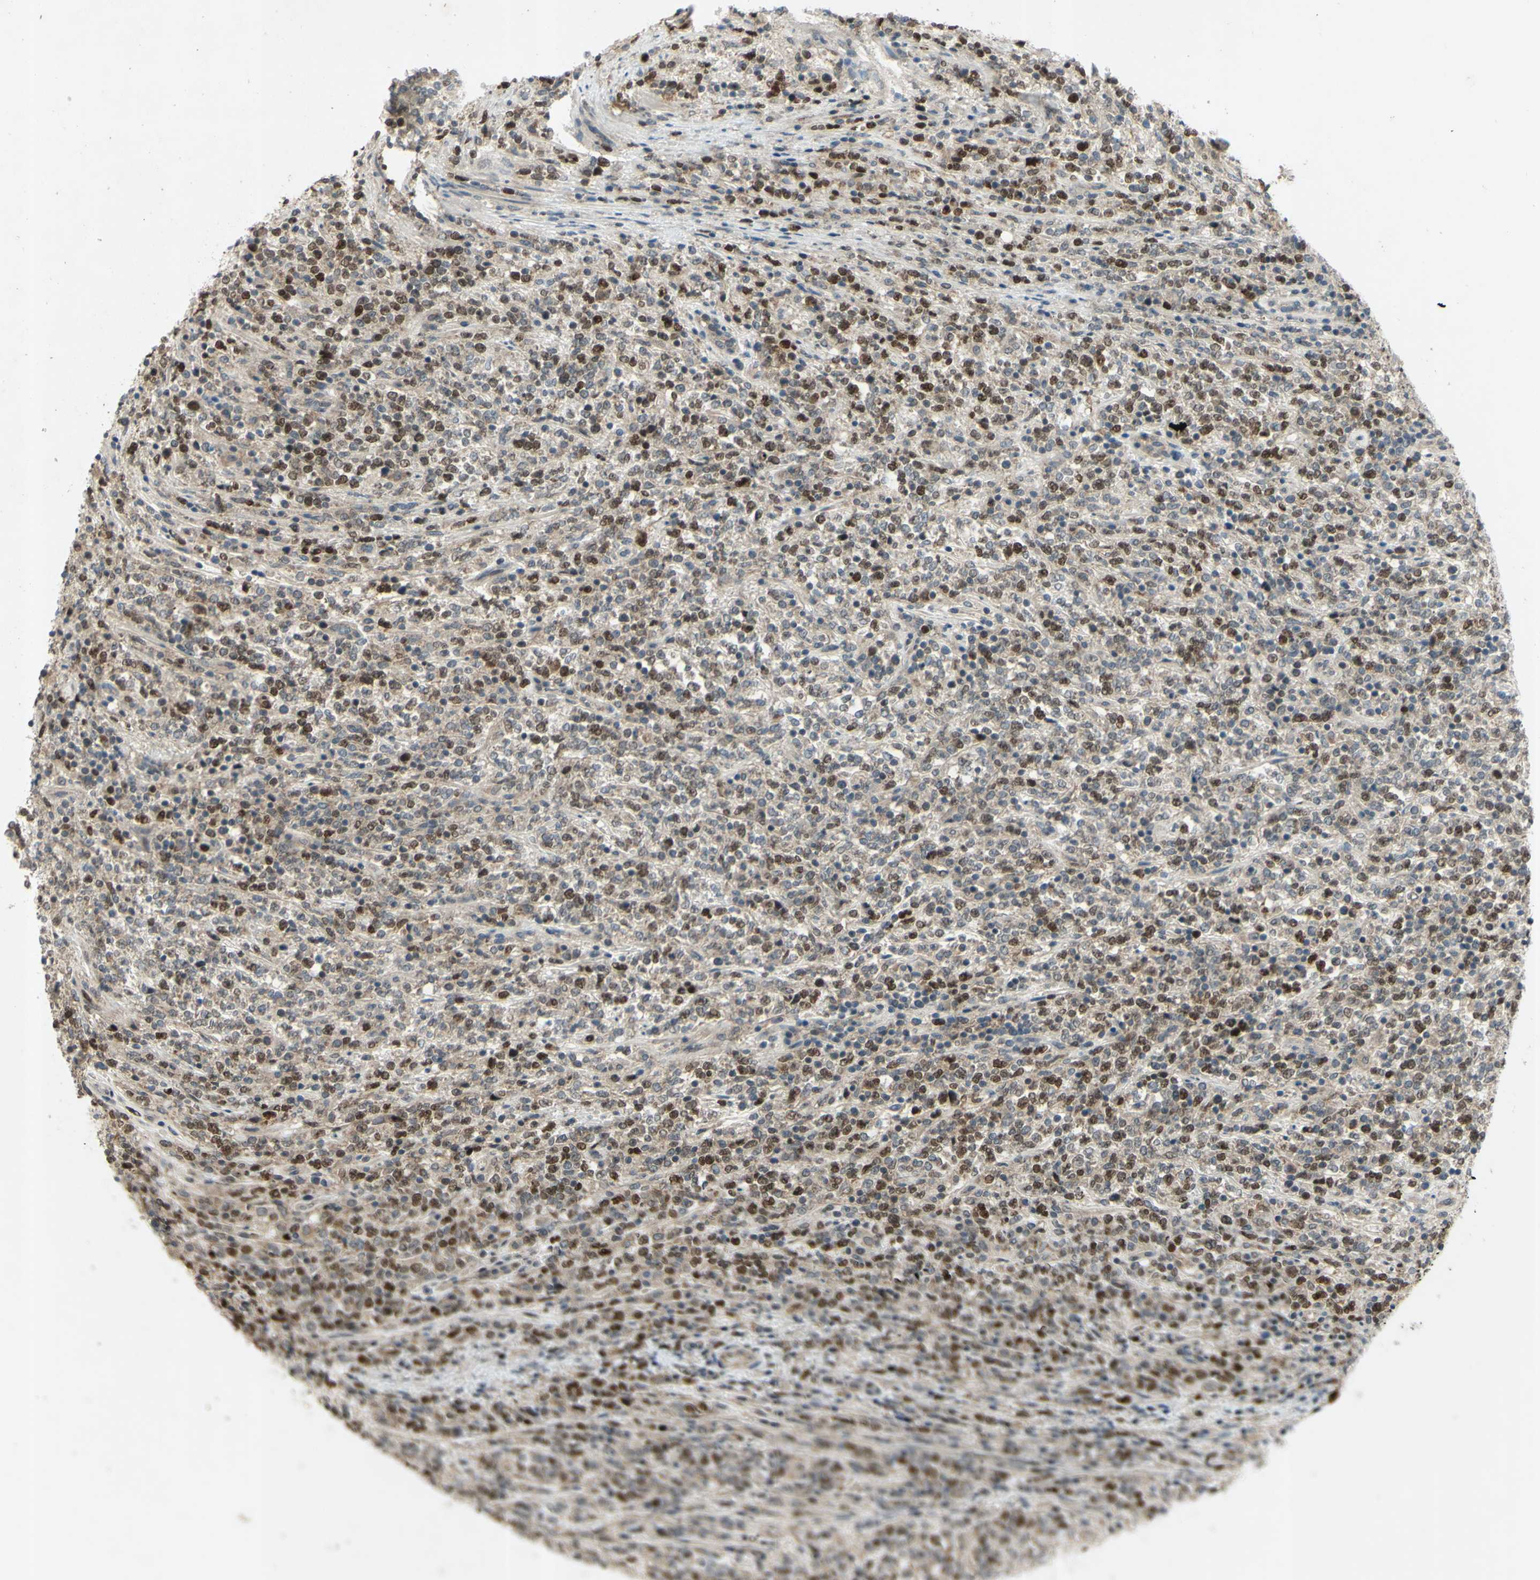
{"staining": {"intensity": "moderate", "quantity": "25%-75%", "location": "nuclear"}, "tissue": "lymphoma", "cell_type": "Tumor cells", "image_type": "cancer", "snomed": [{"axis": "morphology", "description": "Malignant lymphoma, non-Hodgkin's type, High grade"}, {"axis": "topography", "description": "Soft tissue"}], "caption": "Brown immunohistochemical staining in high-grade malignant lymphoma, non-Hodgkin's type shows moderate nuclear positivity in approximately 25%-75% of tumor cells. (Brightfield microscopy of DAB IHC at high magnification).", "gene": "RAD18", "patient": {"sex": "male", "age": 18}}